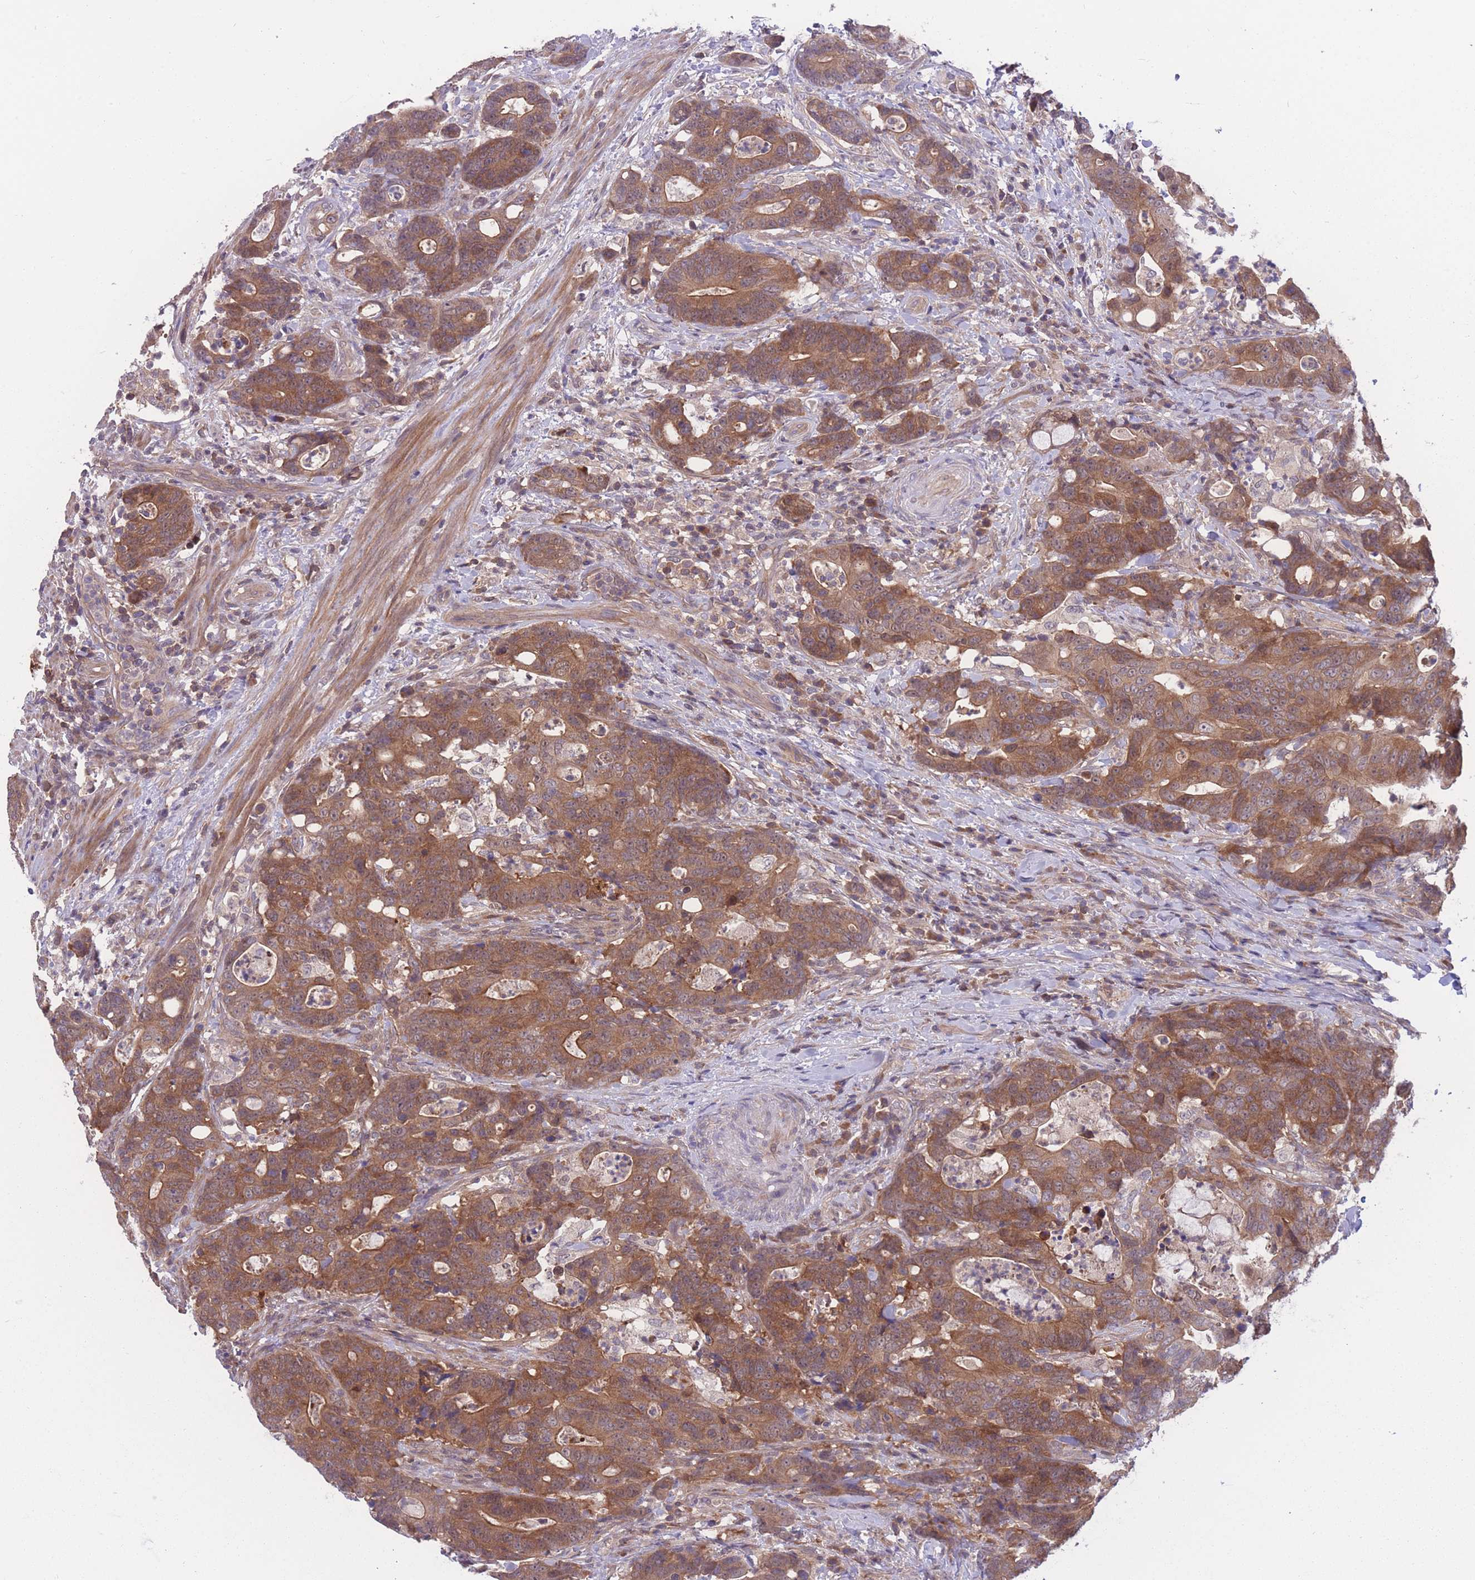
{"staining": {"intensity": "moderate", "quantity": ">75%", "location": "cytoplasmic/membranous"}, "tissue": "colorectal cancer", "cell_type": "Tumor cells", "image_type": "cancer", "snomed": [{"axis": "morphology", "description": "Adenocarcinoma, NOS"}, {"axis": "topography", "description": "Colon"}], "caption": "Adenocarcinoma (colorectal) stained with immunohistochemistry demonstrates moderate cytoplasmic/membranous expression in approximately >75% of tumor cells.", "gene": "UBE2N", "patient": {"sex": "female", "age": 82}}